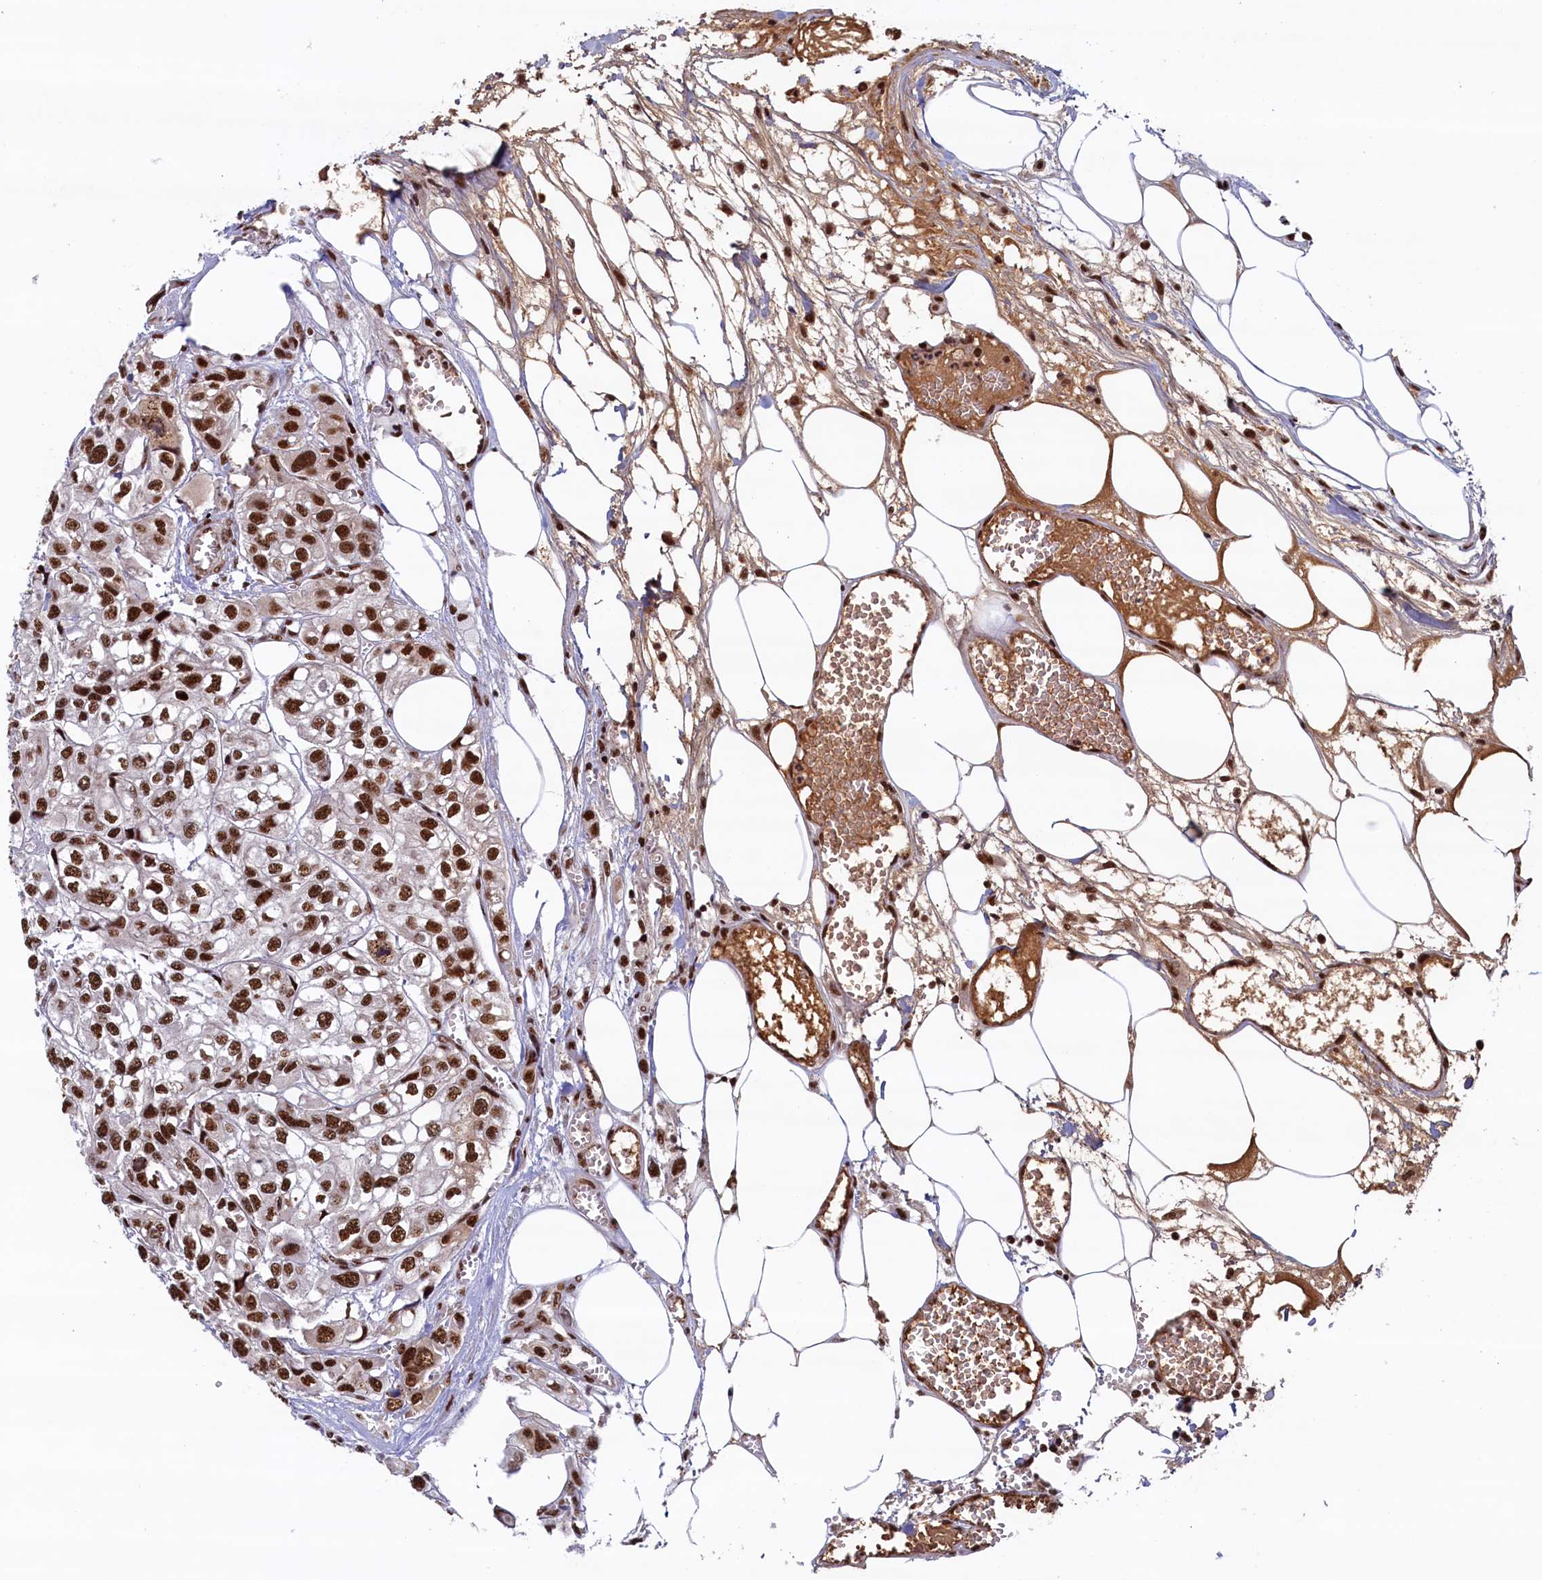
{"staining": {"intensity": "strong", "quantity": ">75%", "location": "nuclear"}, "tissue": "urothelial cancer", "cell_type": "Tumor cells", "image_type": "cancer", "snomed": [{"axis": "morphology", "description": "Urothelial carcinoma, High grade"}, {"axis": "topography", "description": "Urinary bladder"}], "caption": "Tumor cells show high levels of strong nuclear expression in approximately >75% of cells in human urothelial cancer.", "gene": "ZC3H18", "patient": {"sex": "male", "age": 67}}